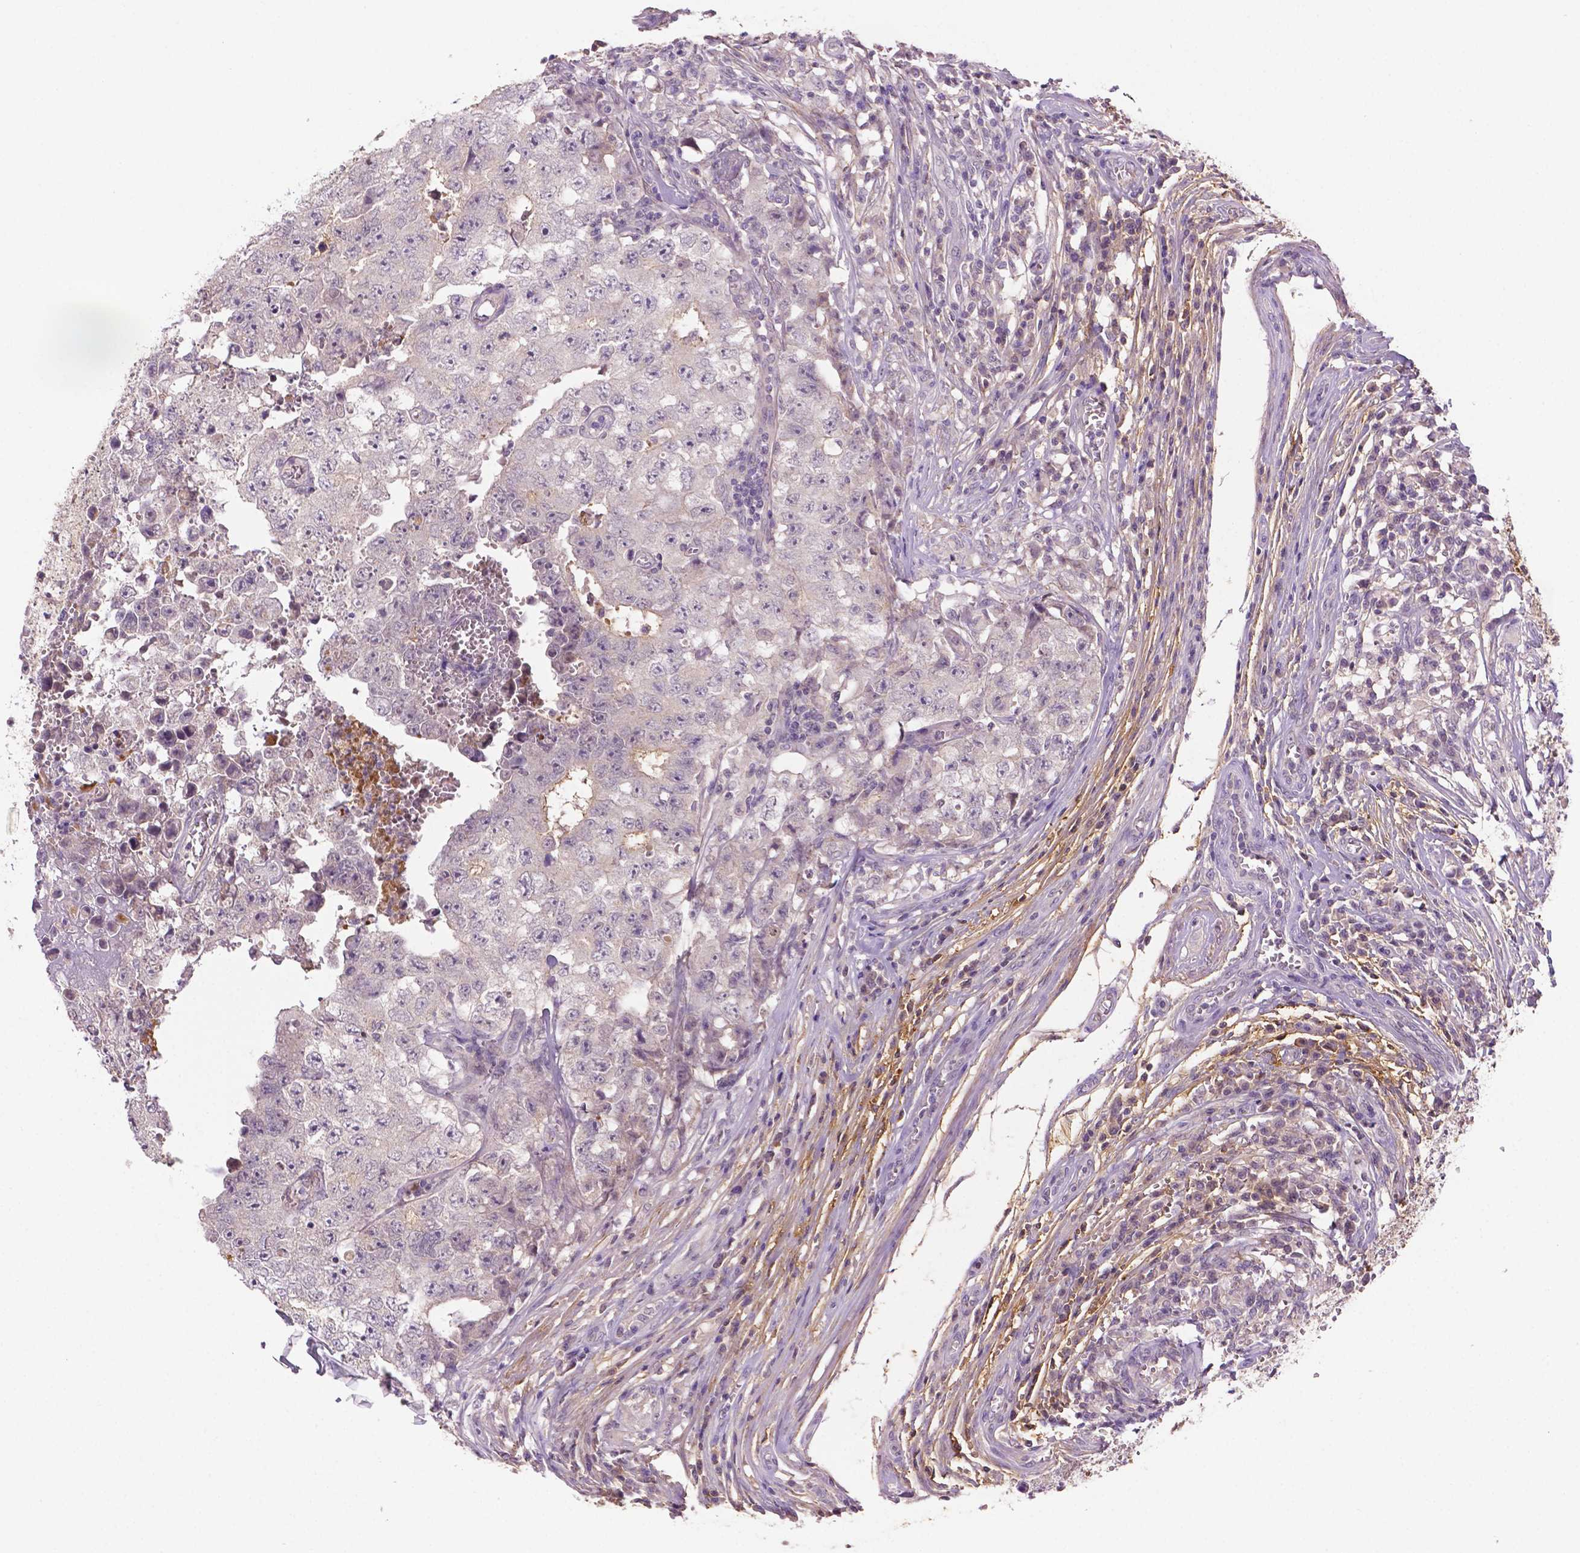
{"staining": {"intensity": "negative", "quantity": "none", "location": "none"}, "tissue": "testis cancer", "cell_type": "Tumor cells", "image_type": "cancer", "snomed": [{"axis": "morphology", "description": "Carcinoma, Embryonal, NOS"}, {"axis": "topography", "description": "Testis"}], "caption": "High magnification brightfield microscopy of testis cancer (embryonal carcinoma) stained with DAB (brown) and counterstained with hematoxylin (blue): tumor cells show no significant expression.", "gene": "FBLN1", "patient": {"sex": "male", "age": 36}}